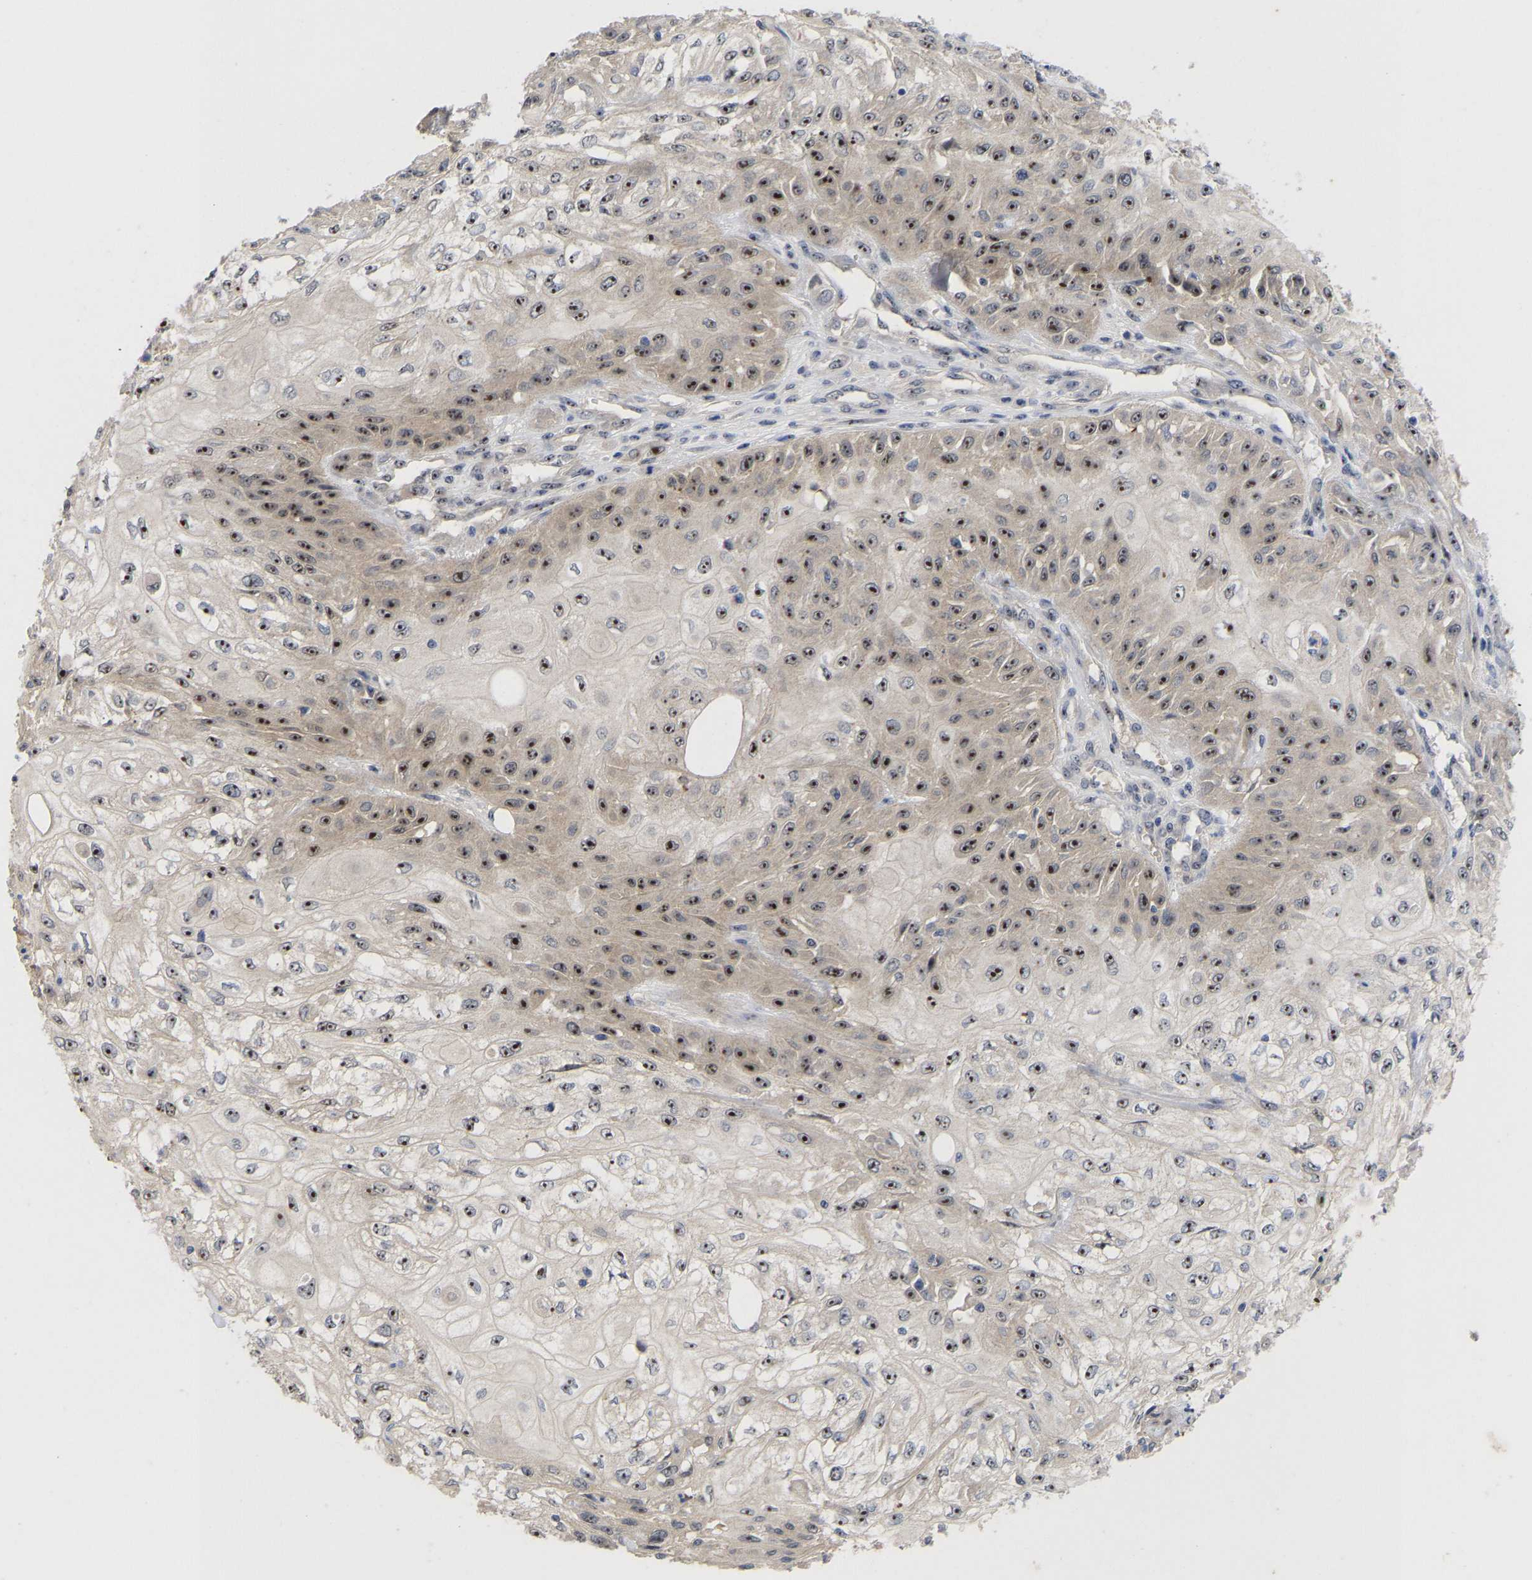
{"staining": {"intensity": "strong", "quantity": ">75%", "location": "nuclear"}, "tissue": "skin cancer", "cell_type": "Tumor cells", "image_type": "cancer", "snomed": [{"axis": "morphology", "description": "Squamous cell carcinoma, NOS"}, {"axis": "morphology", "description": "Squamous cell carcinoma, metastatic, NOS"}, {"axis": "topography", "description": "Skin"}, {"axis": "topography", "description": "Lymph node"}], "caption": "DAB (3,3'-diaminobenzidine) immunohistochemical staining of skin cancer (squamous cell carcinoma) exhibits strong nuclear protein positivity in about >75% of tumor cells.", "gene": "NLE1", "patient": {"sex": "male", "age": 75}}